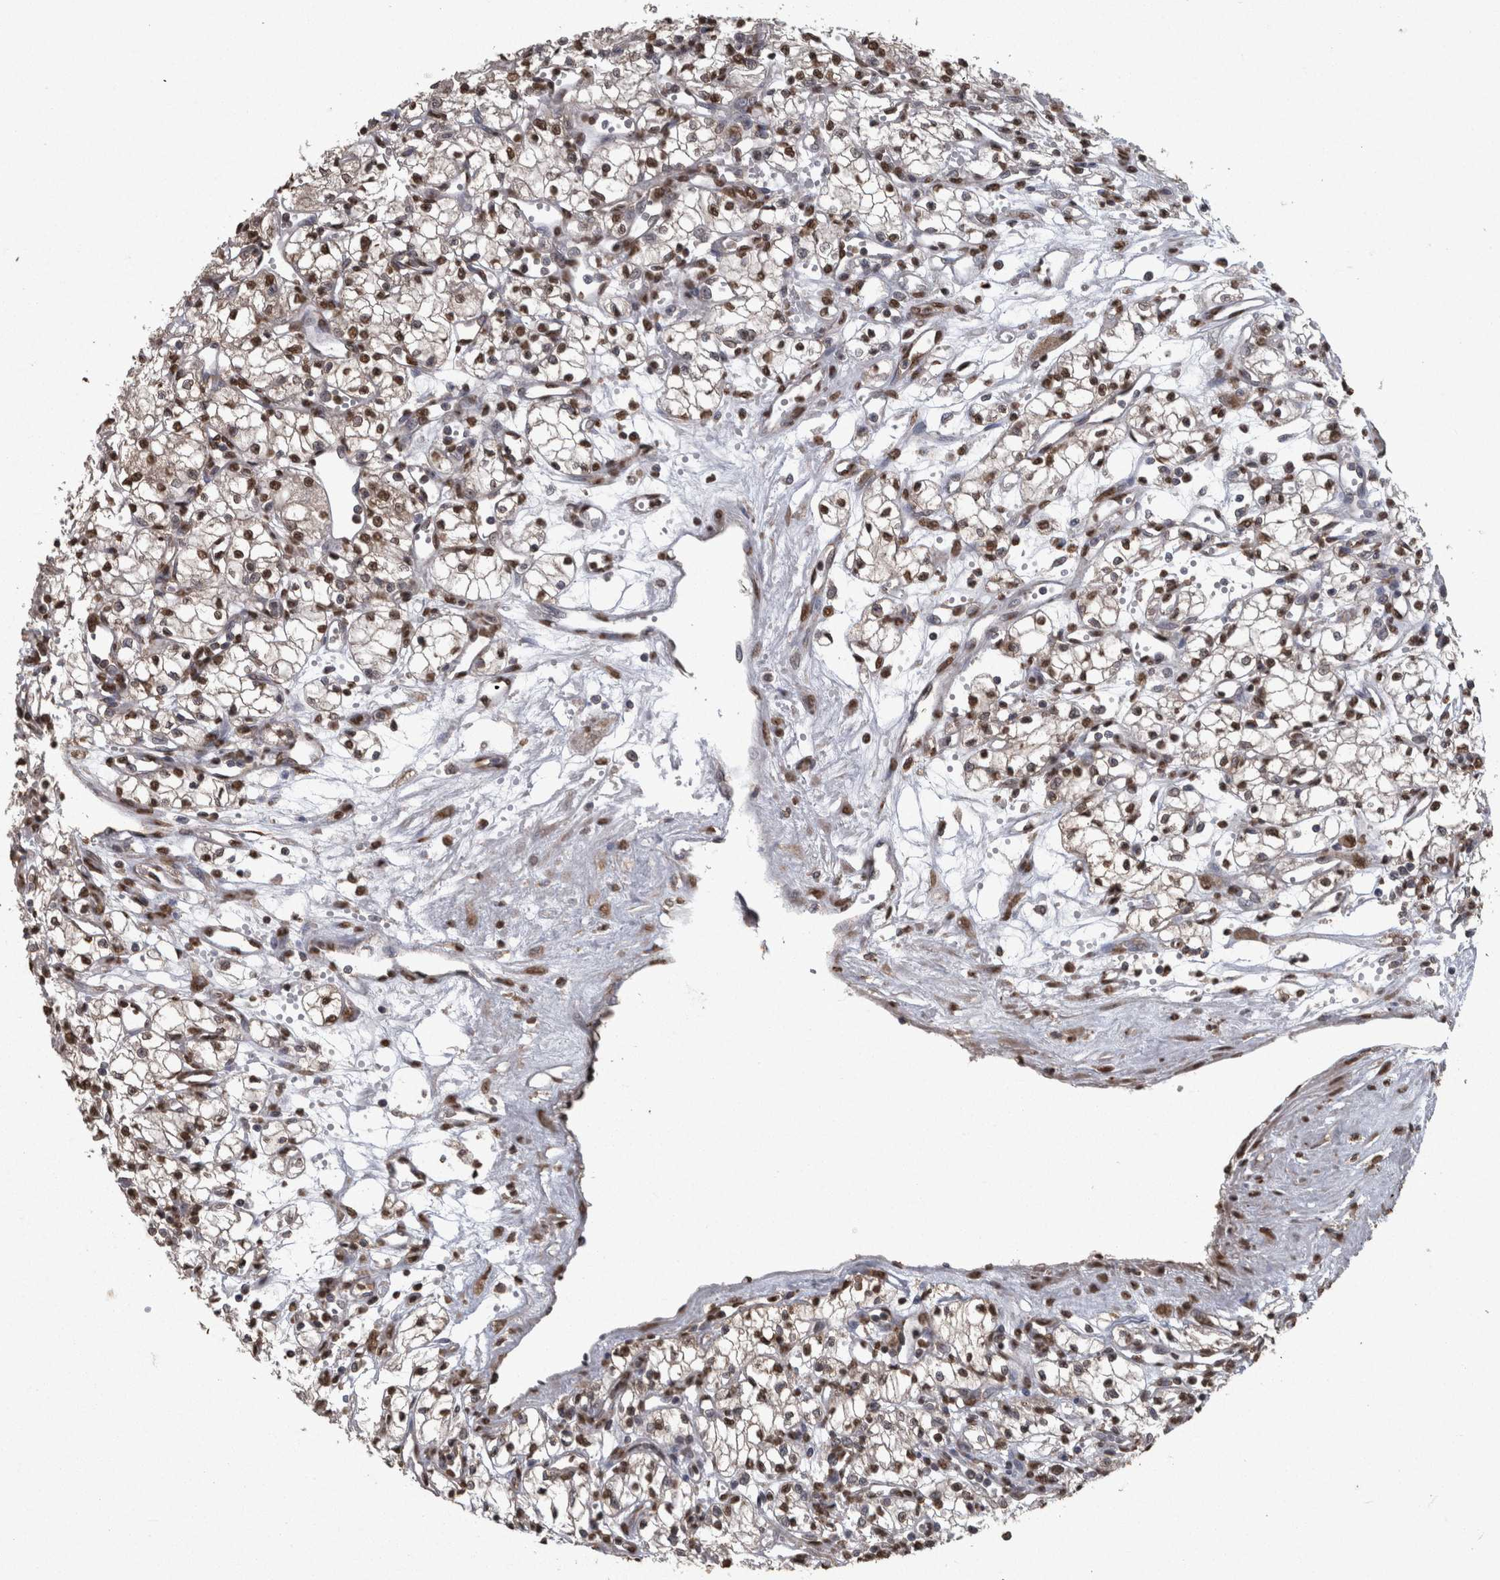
{"staining": {"intensity": "strong", "quantity": ">75%", "location": "nuclear"}, "tissue": "renal cancer", "cell_type": "Tumor cells", "image_type": "cancer", "snomed": [{"axis": "morphology", "description": "Normal tissue, NOS"}, {"axis": "morphology", "description": "Adenocarcinoma, NOS"}, {"axis": "topography", "description": "Kidney"}], "caption": "Protein staining exhibits strong nuclear expression in approximately >75% of tumor cells in renal adenocarcinoma.", "gene": "SMAD7", "patient": {"sex": "male", "age": 59}}